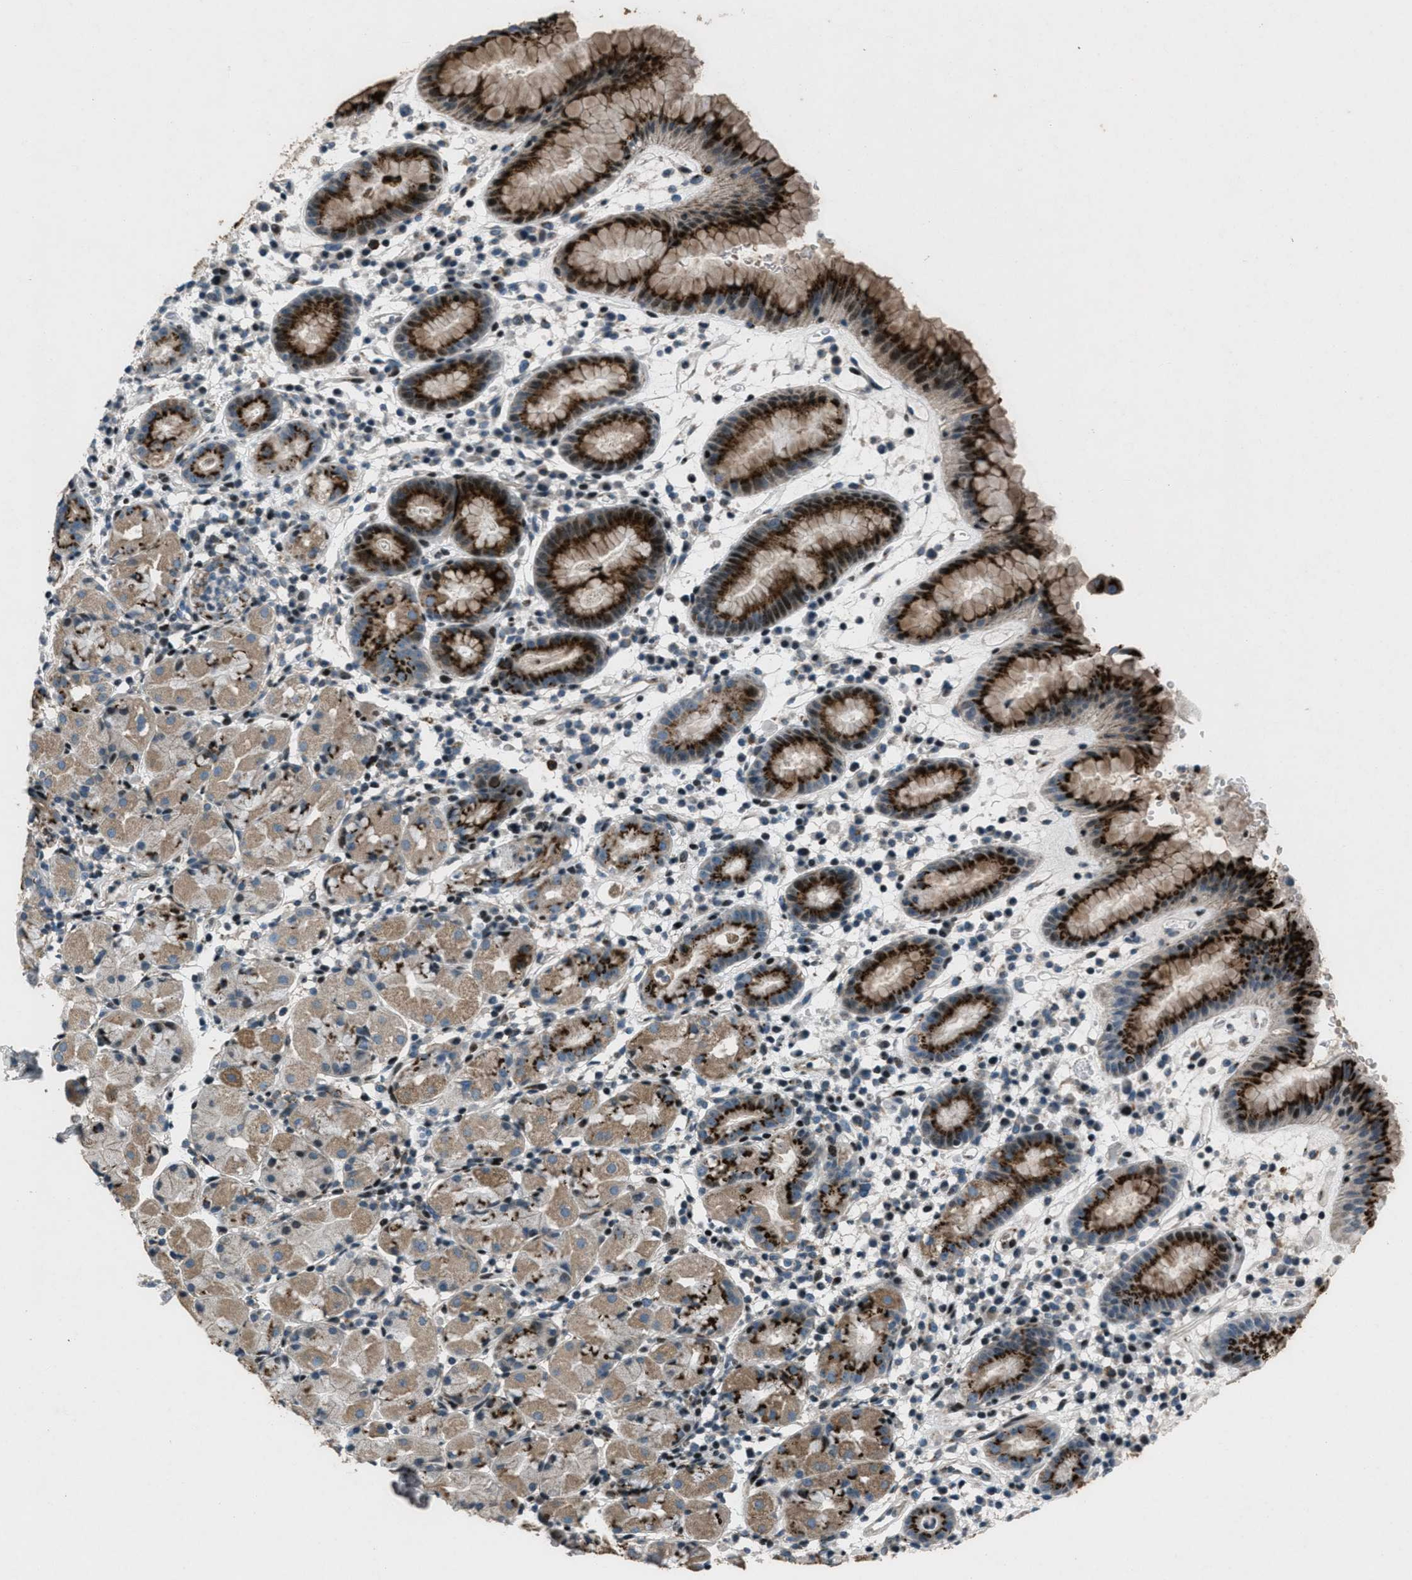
{"staining": {"intensity": "strong", "quantity": "25%-75%", "location": "cytoplasmic/membranous"}, "tissue": "stomach", "cell_type": "Glandular cells", "image_type": "normal", "snomed": [{"axis": "morphology", "description": "Normal tissue, NOS"}, {"axis": "topography", "description": "Stomach"}, {"axis": "topography", "description": "Stomach, lower"}], "caption": "A histopathology image showing strong cytoplasmic/membranous positivity in approximately 25%-75% of glandular cells in normal stomach, as visualized by brown immunohistochemical staining.", "gene": "GPC6", "patient": {"sex": "female", "age": 75}}